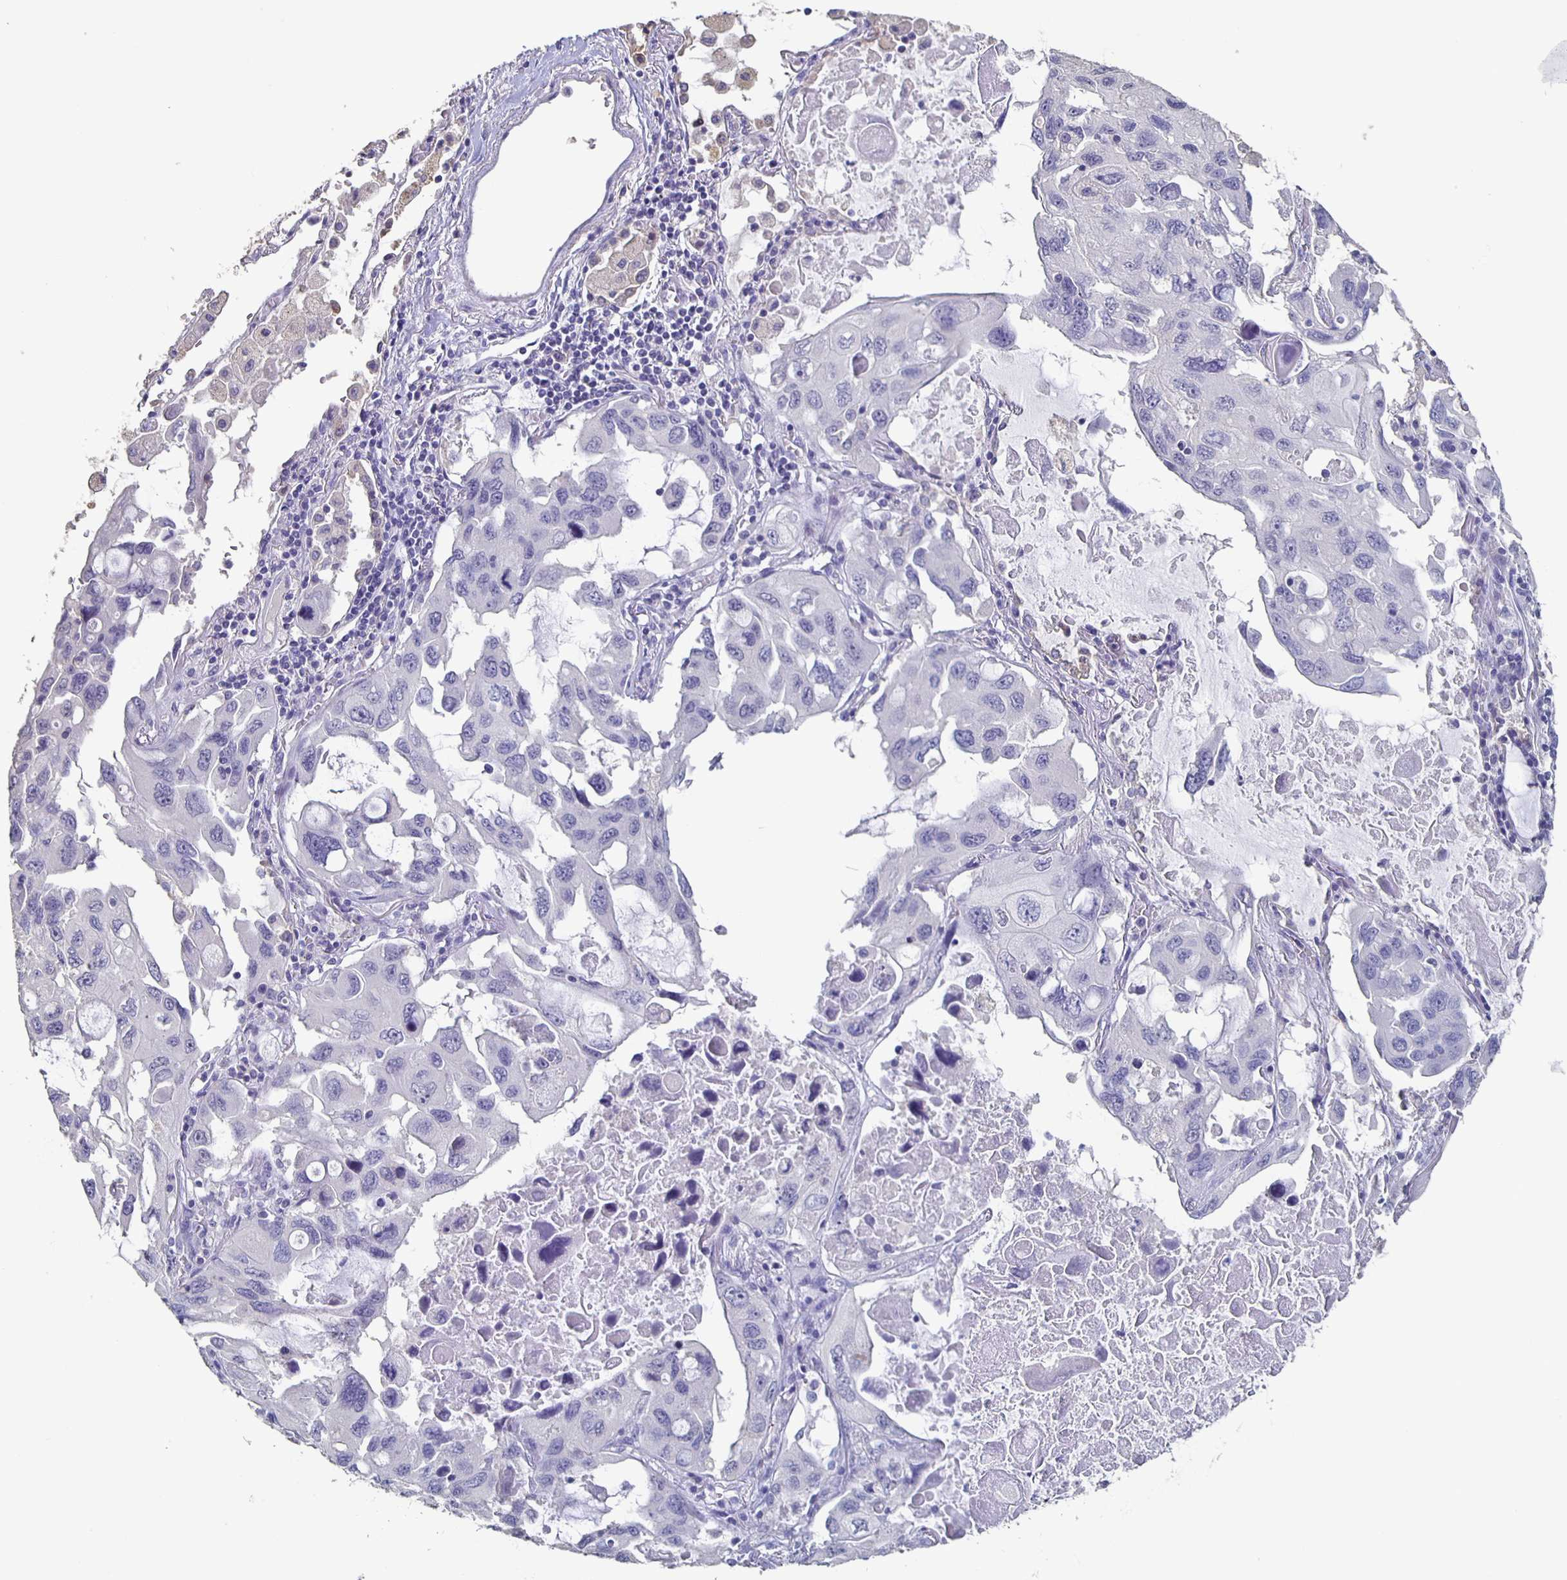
{"staining": {"intensity": "negative", "quantity": "none", "location": "none"}, "tissue": "lung cancer", "cell_type": "Tumor cells", "image_type": "cancer", "snomed": [{"axis": "morphology", "description": "Squamous cell carcinoma, NOS"}, {"axis": "topography", "description": "Lung"}], "caption": "The micrograph demonstrates no significant positivity in tumor cells of lung squamous cell carcinoma.", "gene": "CACNA2D2", "patient": {"sex": "female", "age": 73}}